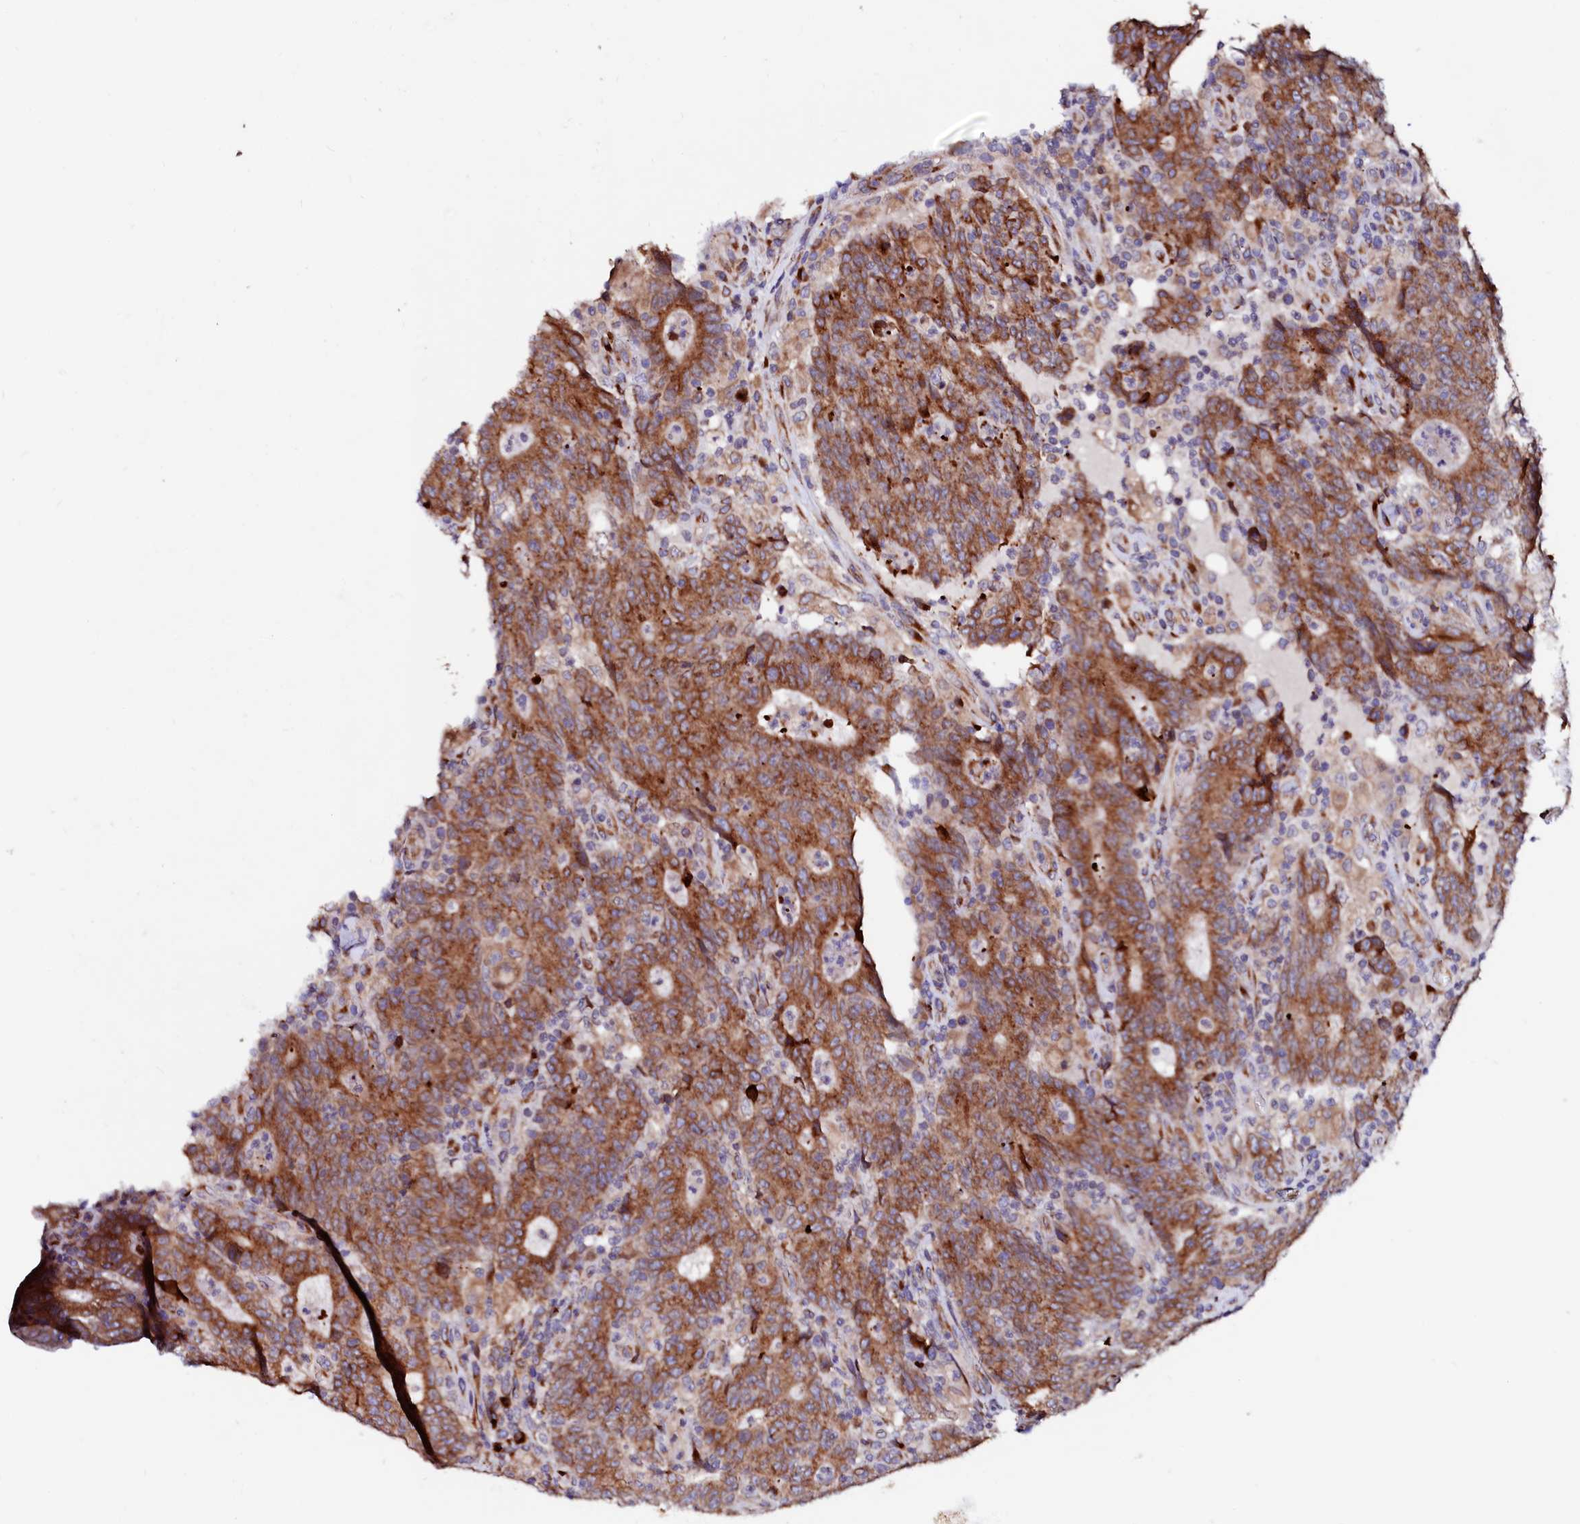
{"staining": {"intensity": "strong", "quantity": ">75%", "location": "cytoplasmic/membranous"}, "tissue": "colorectal cancer", "cell_type": "Tumor cells", "image_type": "cancer", "snomed": [{"axis": "morphology", "description": "Adenocarcinoma, NOS"}, {"axis": "topography", "description": "Colon"}], "caption": "Colorectal cancer (adenocarcinoma) stained with DAB immunohistochemistry demonstrates high levels of strong cytoplasmic/membranous positivity in approximately >75% of tumor cells.", "gene": "LMAN1", "patient": {"sex": "female", "age": 75}}